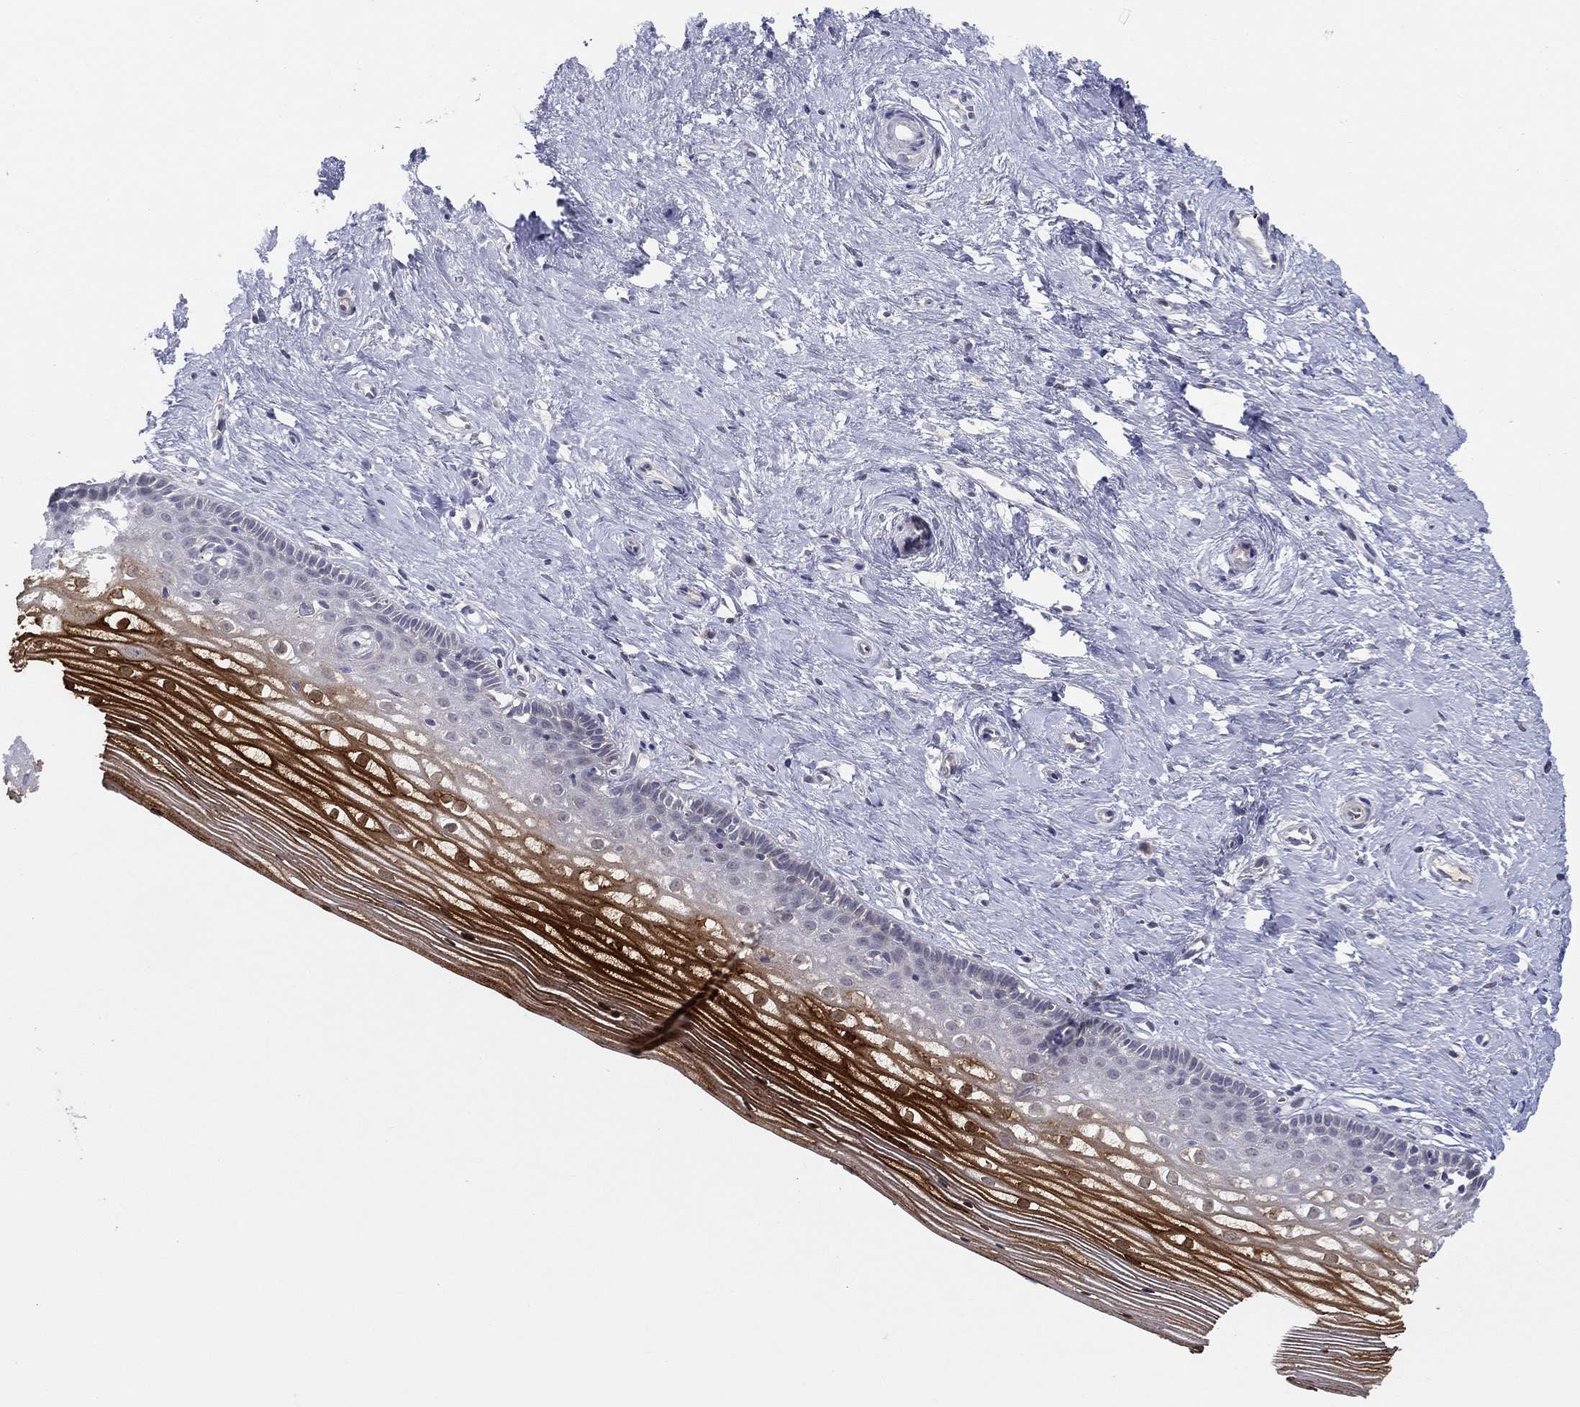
{"staining": {"intensity": "negative", "quantity": "none", "location": "none"}, "tissue": "cervix", "cell_type": "Glandular cells", "image_type": "normal", "snomed": [{"axis": "morphology", "description": "Normal tissue, NOS"}, {"axis": "topography", "description": "Cervix"}], "caption": "An image of human cervix is negative for staining in glandular cells.", "gene": "ALOX12", "patient": {"sex": "female", "age": 40}}